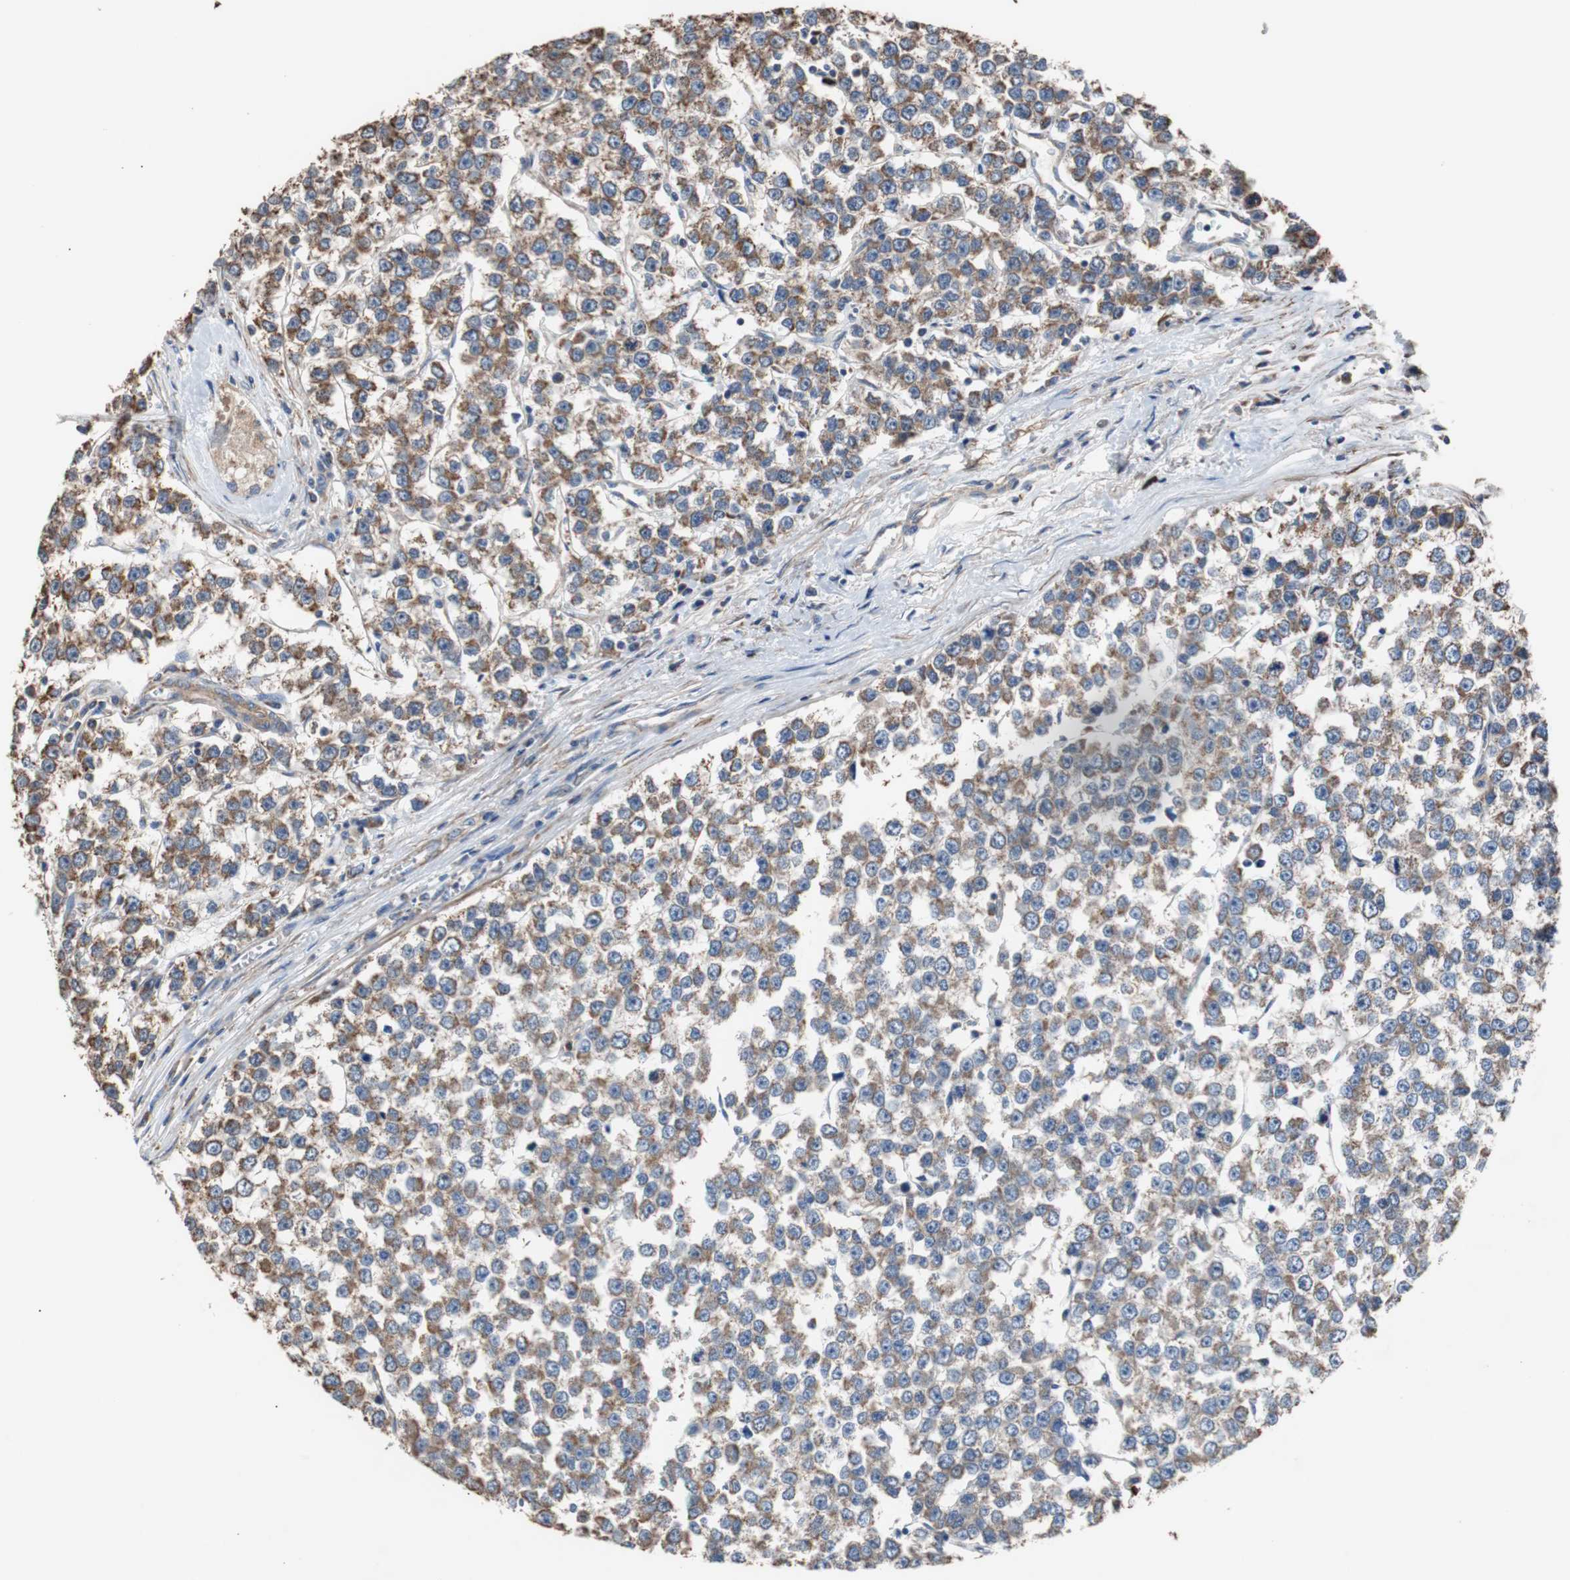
{"staining": {"intensity": "moderate", "quantity": ">75%", "location": "cytoplasmic/membranous"}, "tissue": "testis cancer", "cell_type": "Tumor cells", "image_type": "cancer", "snomed": [{"axis": "morphology", "description": "Seminoma, NOS"}, {"axis": "morphology", "description": "Carcinoma, Embryonal, NOS"}, {"axis": "topography", "description": "Testis"}], "caption": "The photomicrograph demonstrates a brown stain indicating the presence of a protein in the cytoplasmic/membranous of tumor cells in seminoma (testis). Nuclei are stained in blue.", "gene": "PITRM1", "patient": {"sex": "male", "age": 52}}